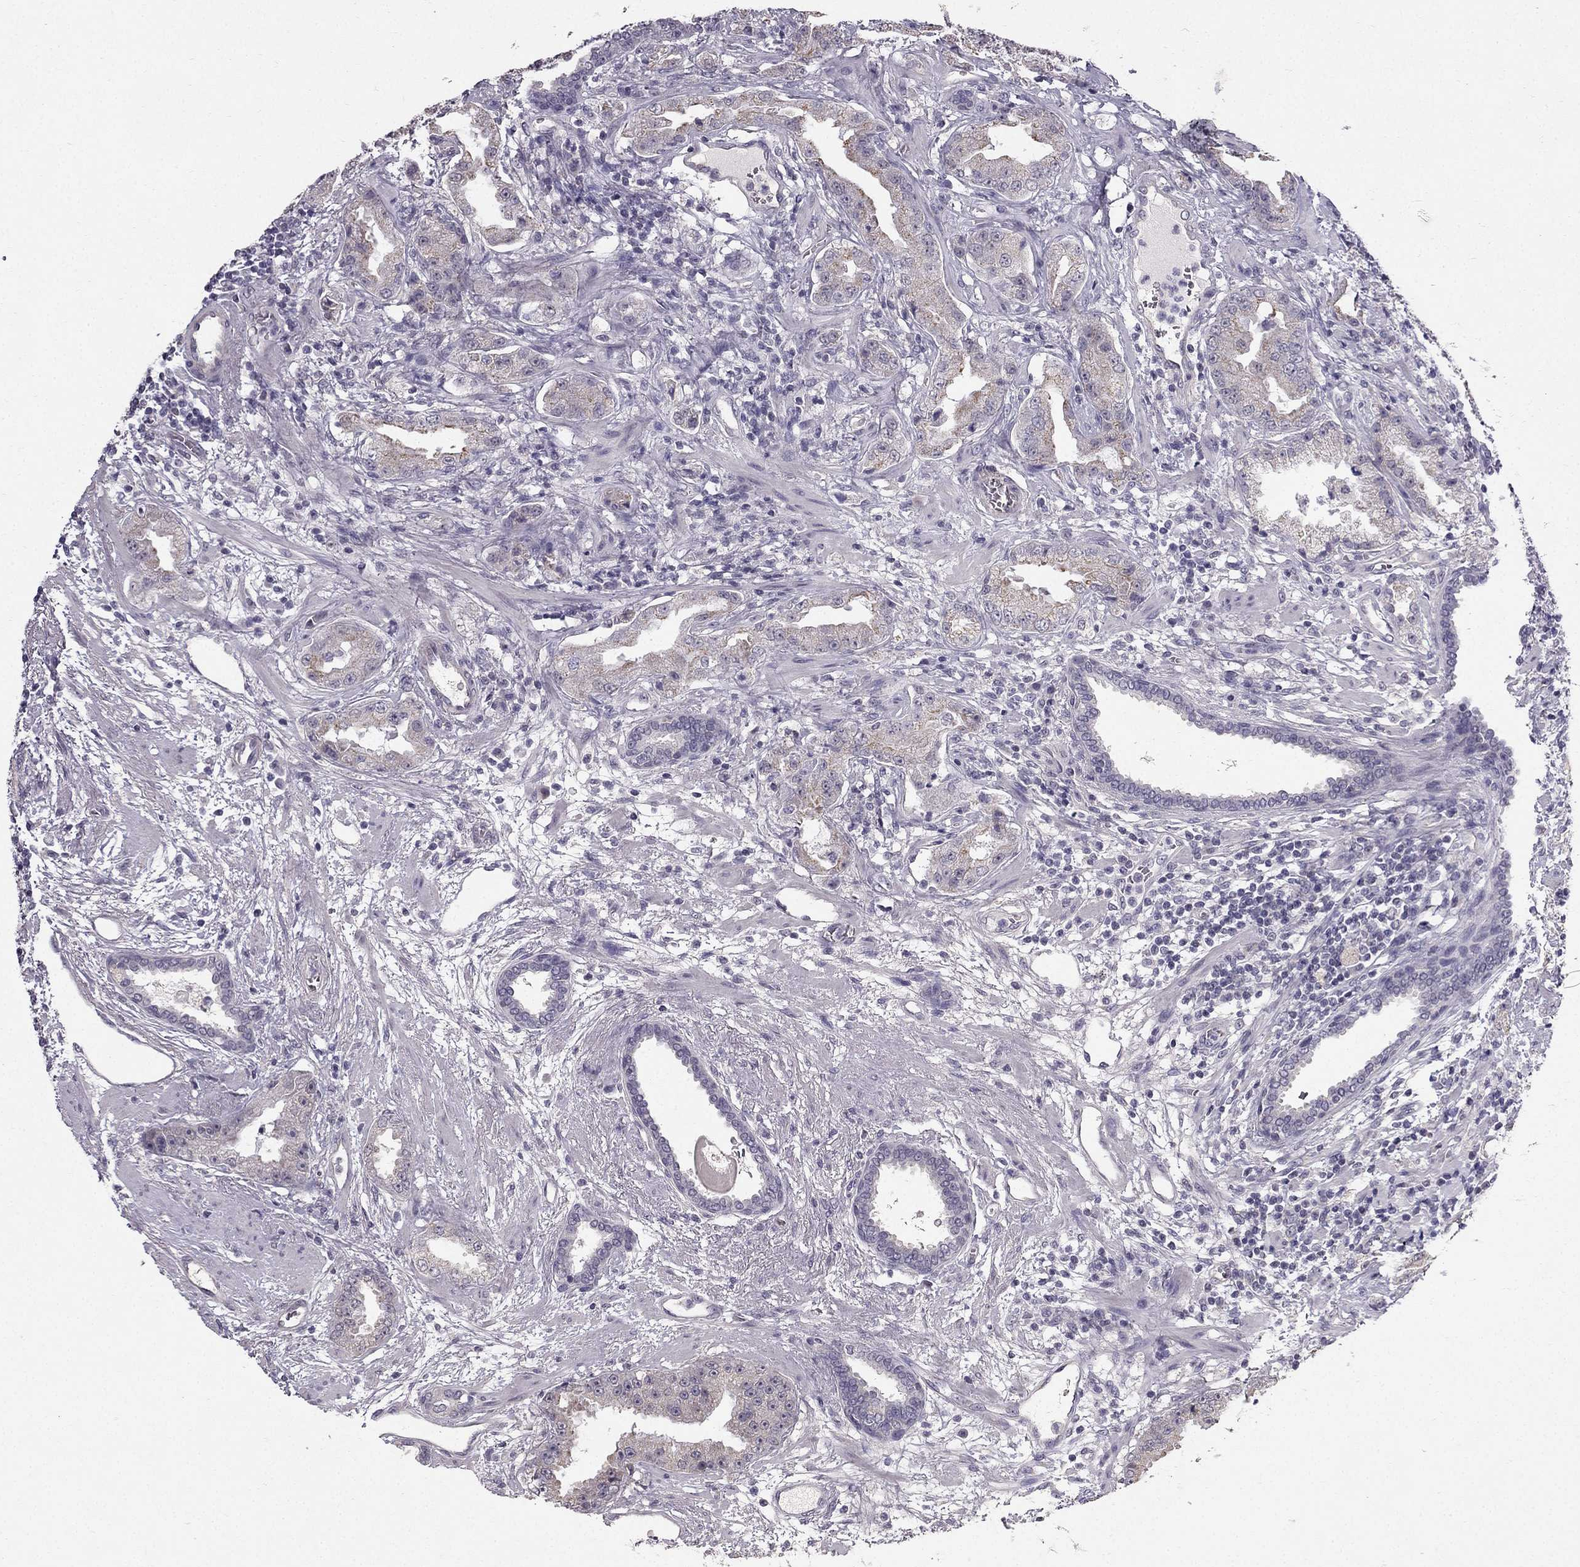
{"staining": {"intensity": "weak", "quantity": ">75%", "location": "cytoplasmic/membranous"}, "tissue": "prostate cancer", "cell_type": "Tumor cells", "image_type": "cancer", "snomed": [{"axis": "morphology", "description": "Adenocarcinoma, Low grade"}, {"axis": "topography", "description": "Prostate"}], "caption": "Immunohistochemical staining of human prostate cancer exhibits low levels of weak cytoplasmic/membranous positivity in about >75% of tumor cells. Nuclei are stained in blue.", "gene": "TSPYL5", "patient": {"sex": "male", "age": 62}}